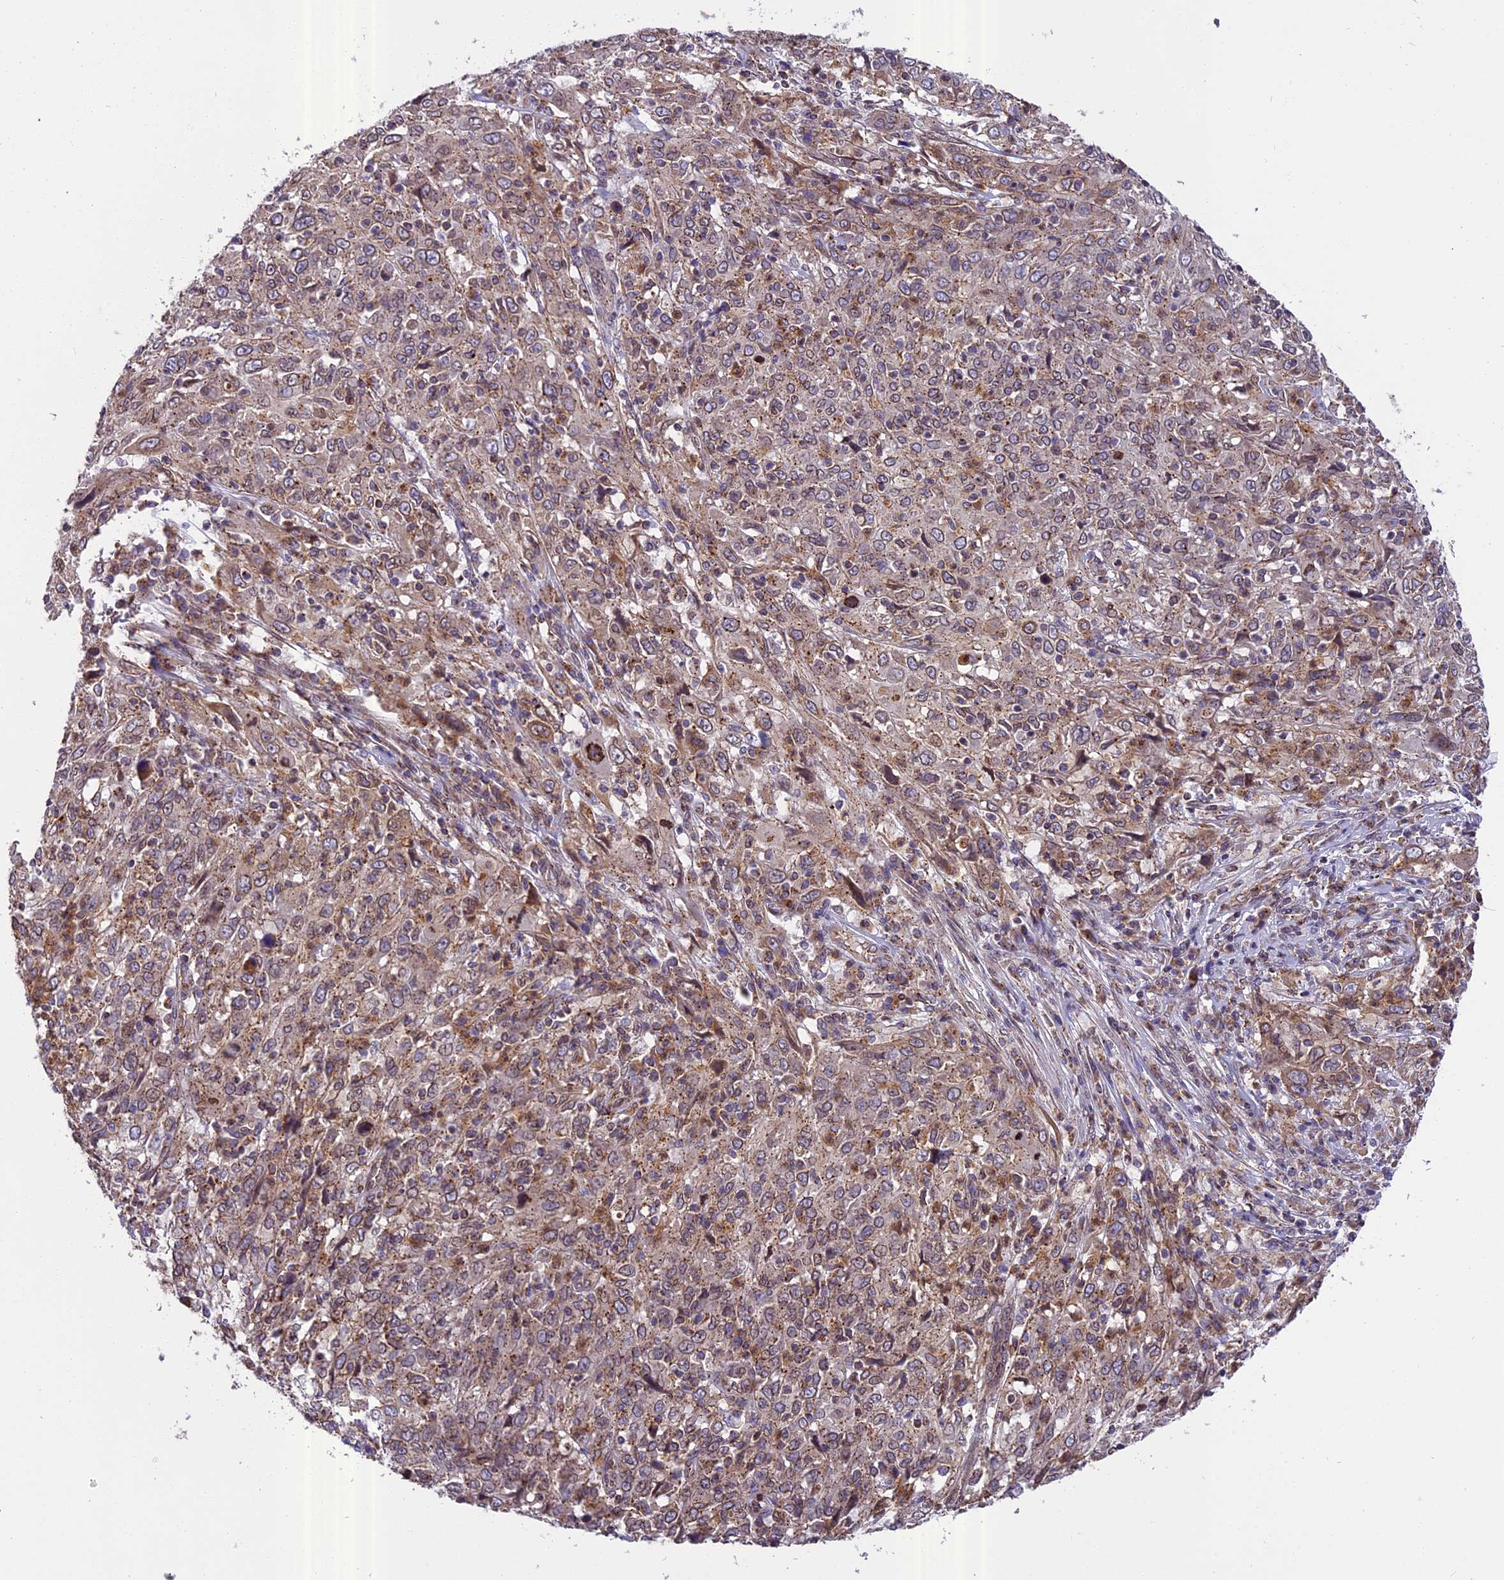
{"staining": {"intensity": "weak", "quantity": ">75%", "location": "cytoplasmic/membranous,nuclear"}, "tissue": "cervical cancer", "cell_type": "Tumor cells", "image_type": "cancer", "snomed": [{"axis": "morphology", "description": "Squamous cell carcinoma, NOS"}, {"axis": "topography", "description": "Cervix"}], "caption": "Protein expression analysis of cervical squamous cell carcinoma displays weak cytoplasmic/membranous and nuclear staining in about >75% of tumor cells. The staining is performed using DAB brown chromogen to label protein expression. The nuclei are counter-stained blue using hematoxylin.", "gene": "CHMP2A", "patient": {"sex": "female", "age": 46}}